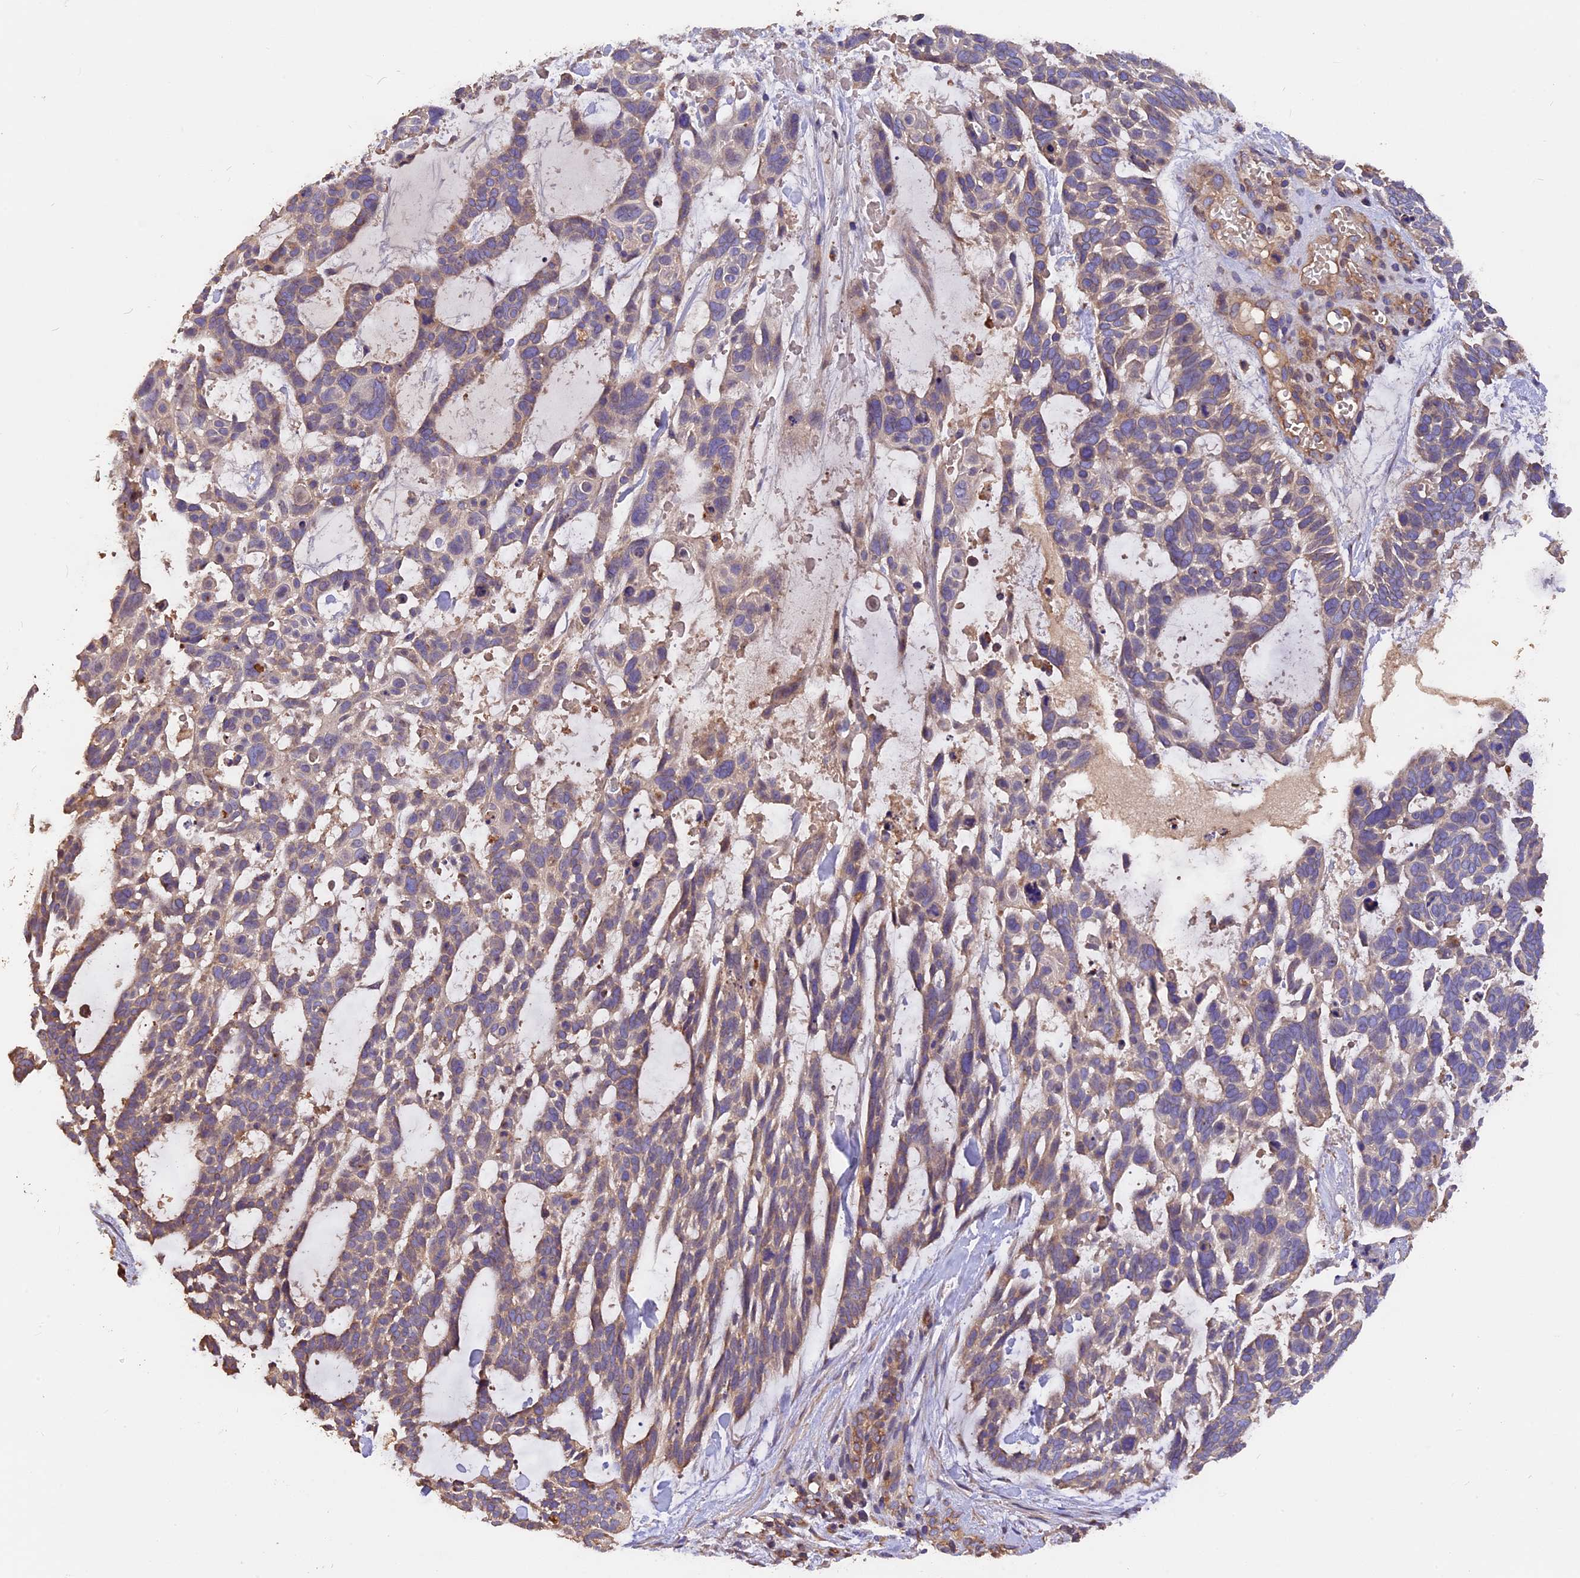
{"staining": {"intensity": "weak", "quantity": "25%-75%", "location": "cytoplasmic/membranous"}, "tissue": "skin cancer", "cell_type": "Tumor cells", "image_type": "cancer", "snomed": [{"axis": "morphology", "description": "Basal cell carcinoma"}, {"axis": "topography", "description": "Skin"}], "caption": "Basal cell carcinoma (skin) tissue shows weak cytoplasmic/membranous staining in approximately 25%-75% of tumor cells", "gene": "ERMARD", "patient": {"sex": "male", "age": 88}}